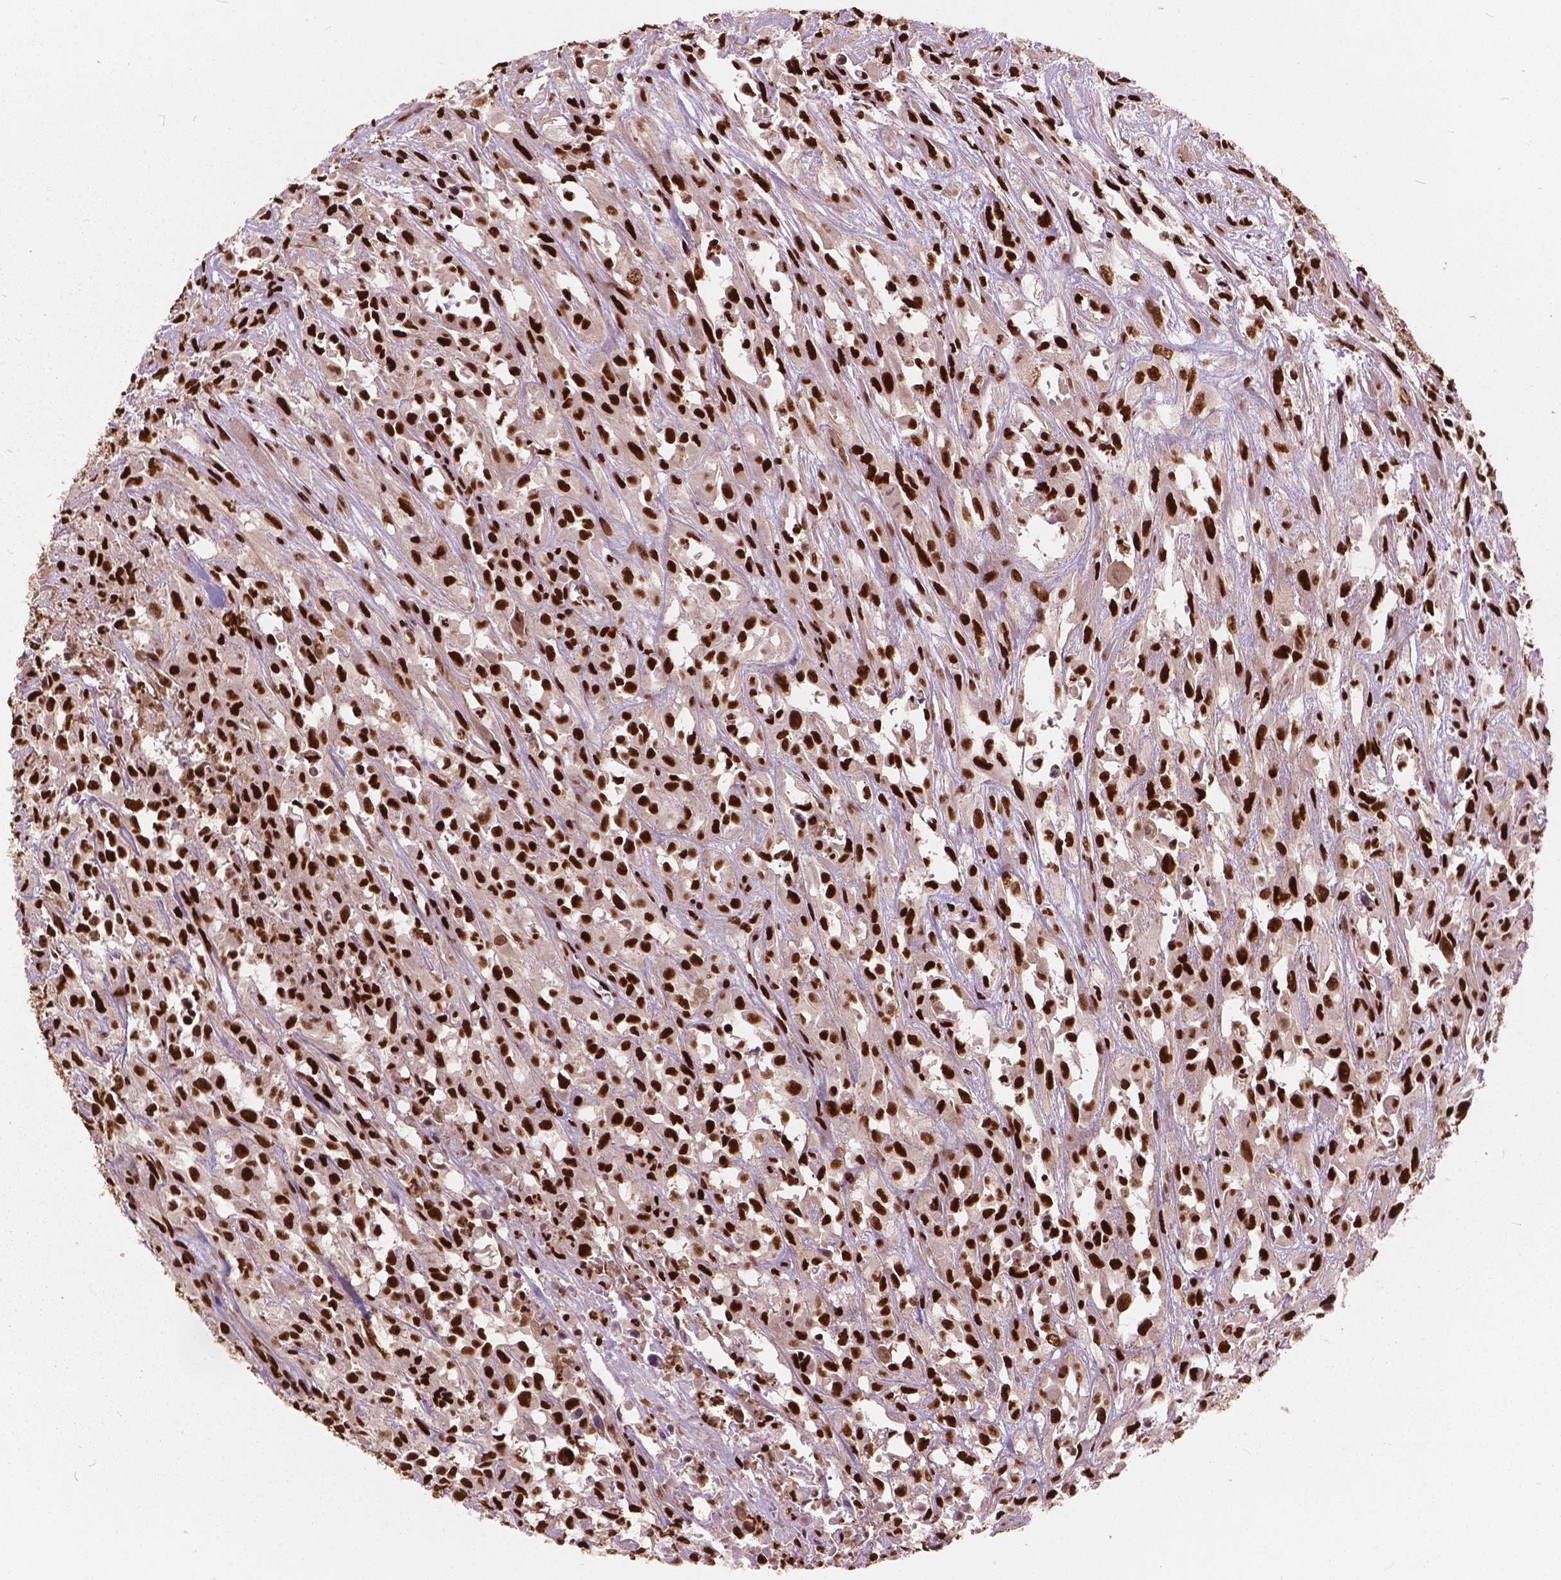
{"staining": {"intensity": "strong", "quantity": ">75%", "location": "nuclear"}, "tissue": "urothelial cancer", "cell_type": "Tumor cells", "image_type": "cancer", "snomed": [{"axis": "morphology", "description": "Urothelial carcinoma, High grade"}, {"axis": "topography", "description": "Urinary bladder"}], "caption": "A photomicrograph showing strong nuclear staining in approximately >75% of tumor cells in urothelial cancer, as visualized by brown immunohistochemical staining.", "gene": "ANP32B", "patient": {"sex": "male", "age": 67}}